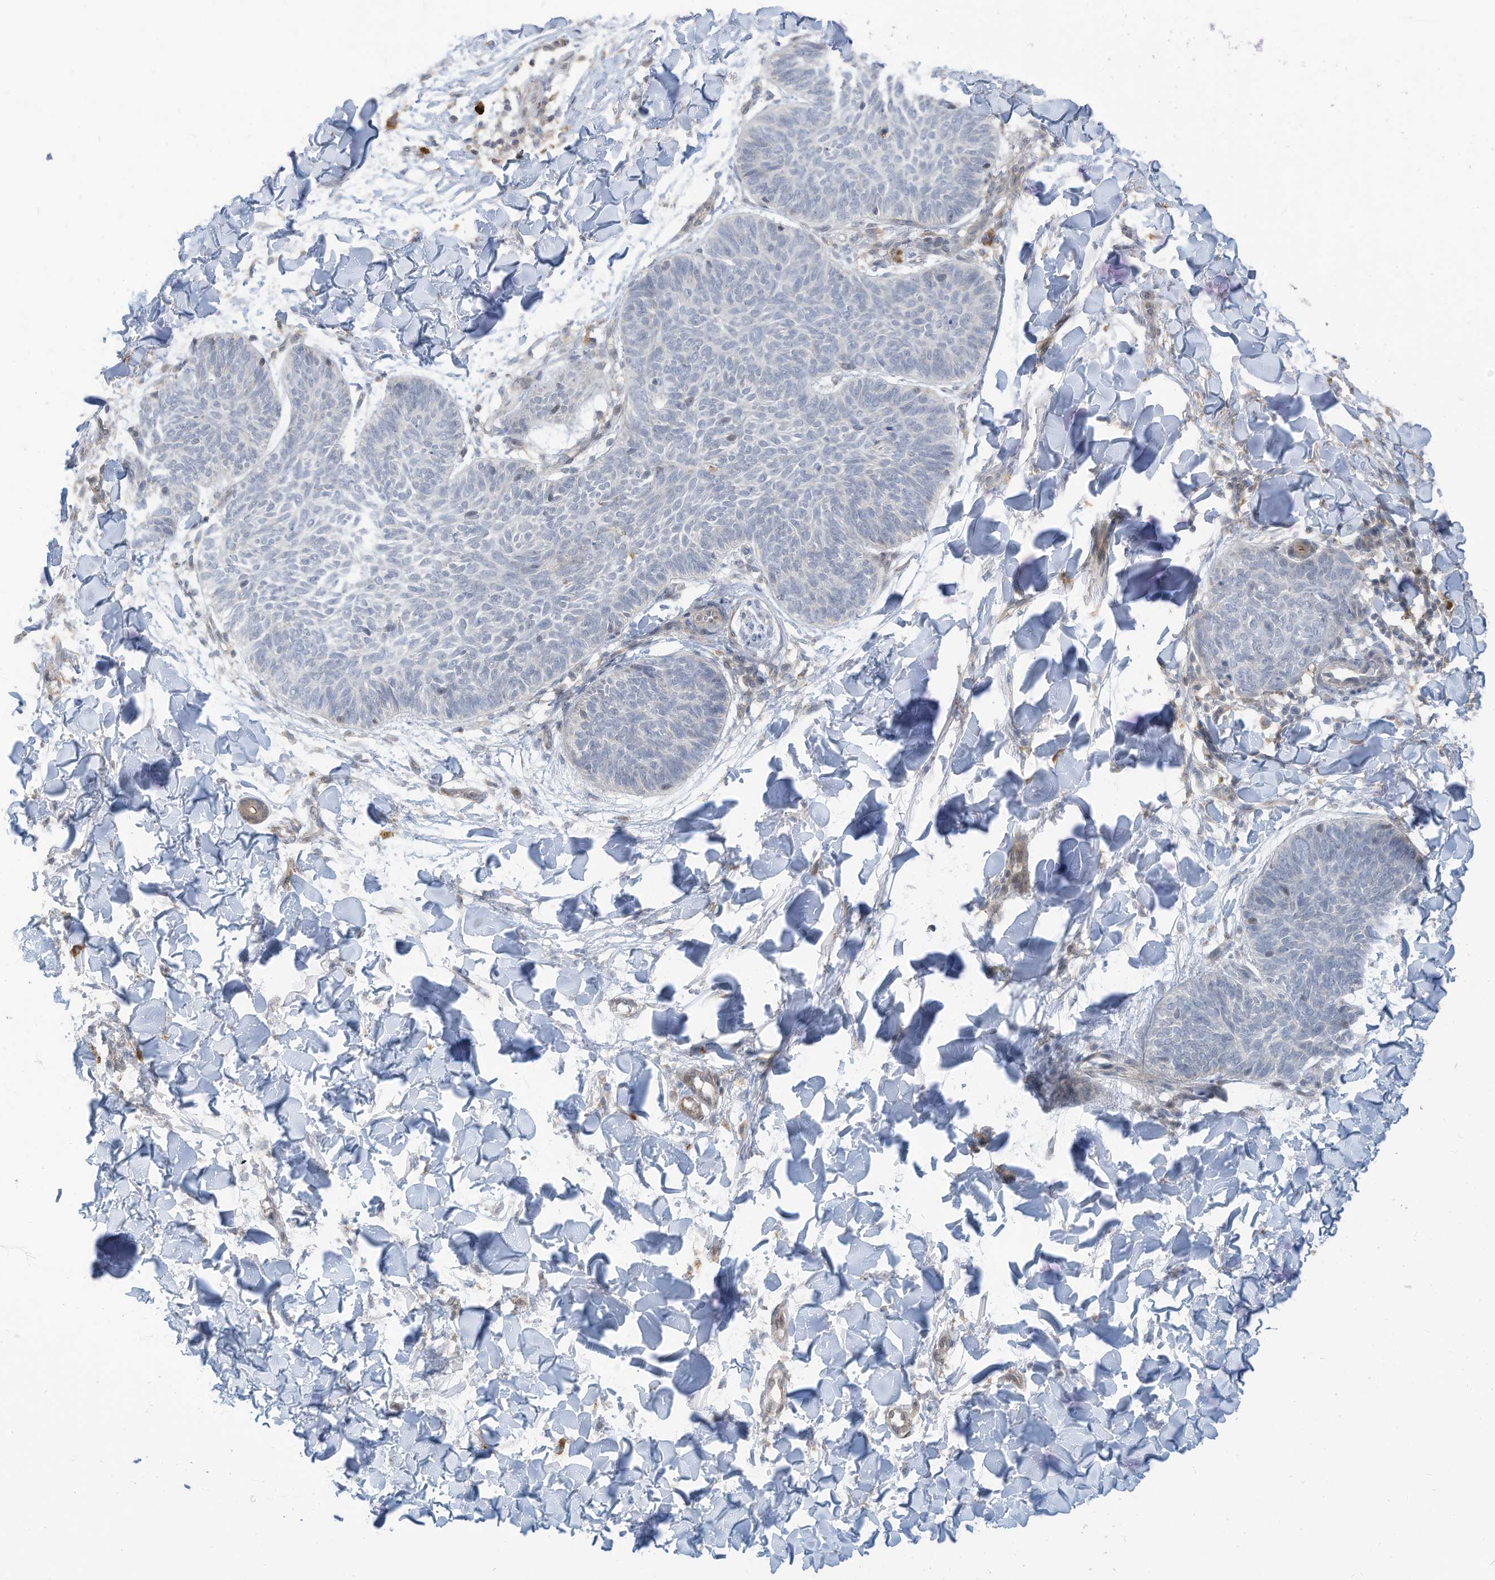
{"staining": {"intensity": "negative", "quantity": "none", "location": "none"}, "tissue": "skin cancer", "cell_type": "Tumor cells", "image_type": "cancer", "snomed": [{"axis": "morphology", "description": "Normal tissue, NOS"}, {"axis": "morphology", "description": "Basal cell carcinoma"}, {"axis": "topography", "description": "Skin"}], "caption": "There is no significant expression in tumor cells of skin cancer.", "gene": "DZIP3", "patient": {"sex": "male", "age": 50}}